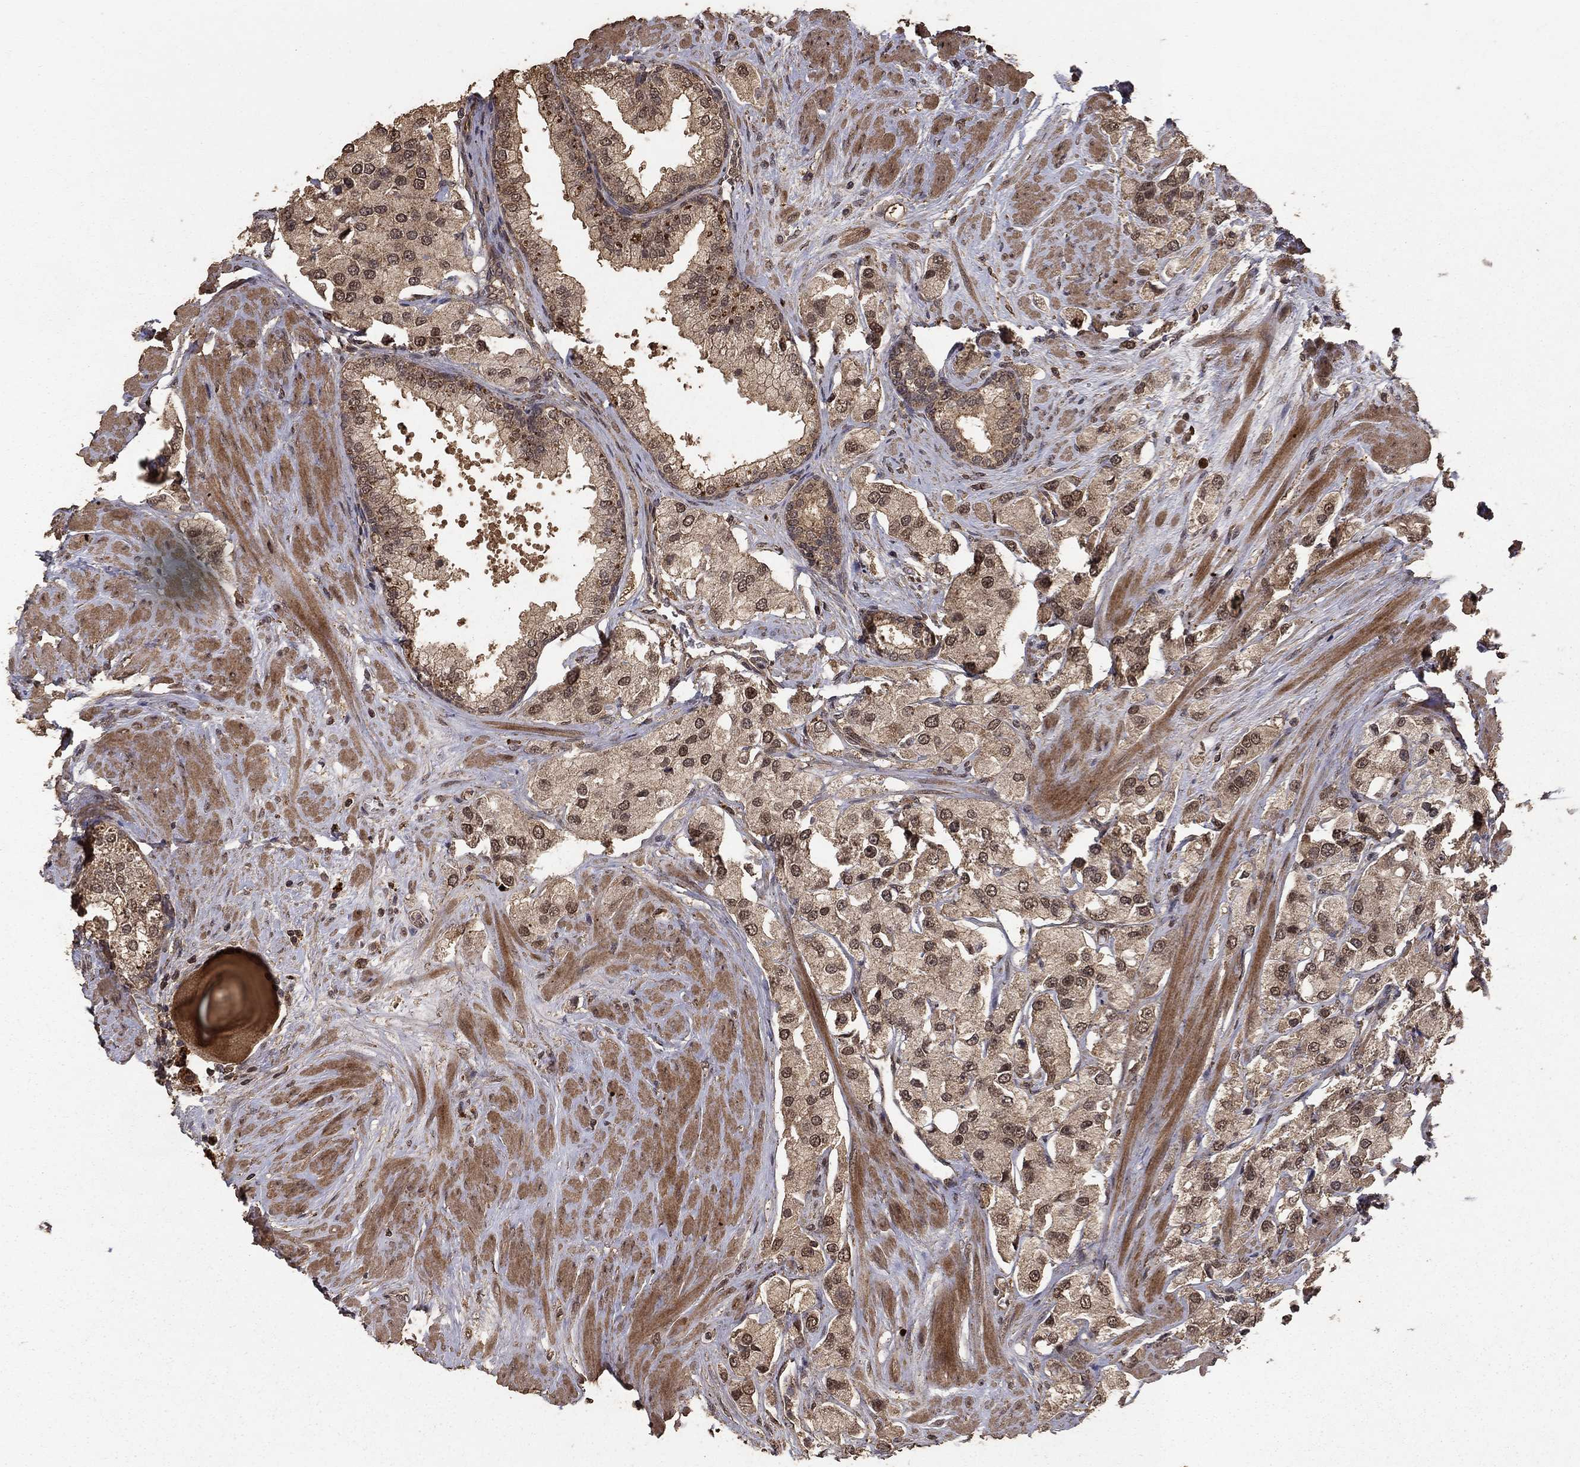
{"staining": {"intensity": "moderate", "quantity": "25%-75%", "location": "cytoplasmic/membranous,nuclear"}, "tissue": "prostate cancer", "cell_type": "Tumor cells", "image_type": "cancer", "snomed": [{"axis": "morphology", "description": "Adenocarcinoma, NOS"}, {"axis": "topography", "description": "Prostate and seminal vesicle, NOS"}, {"axis": "topography", "description": "Prostate"}], "caption": "Immunohistochemical staining of human adenocarcinoma (prostate) reveals medium levels of moderate cytoplasmic/membranous and nuclear protein positivity in about 25%-75% of tumor cells.", "gene": "PRDM1", "patient": {"sex": "male", "age": 64}}